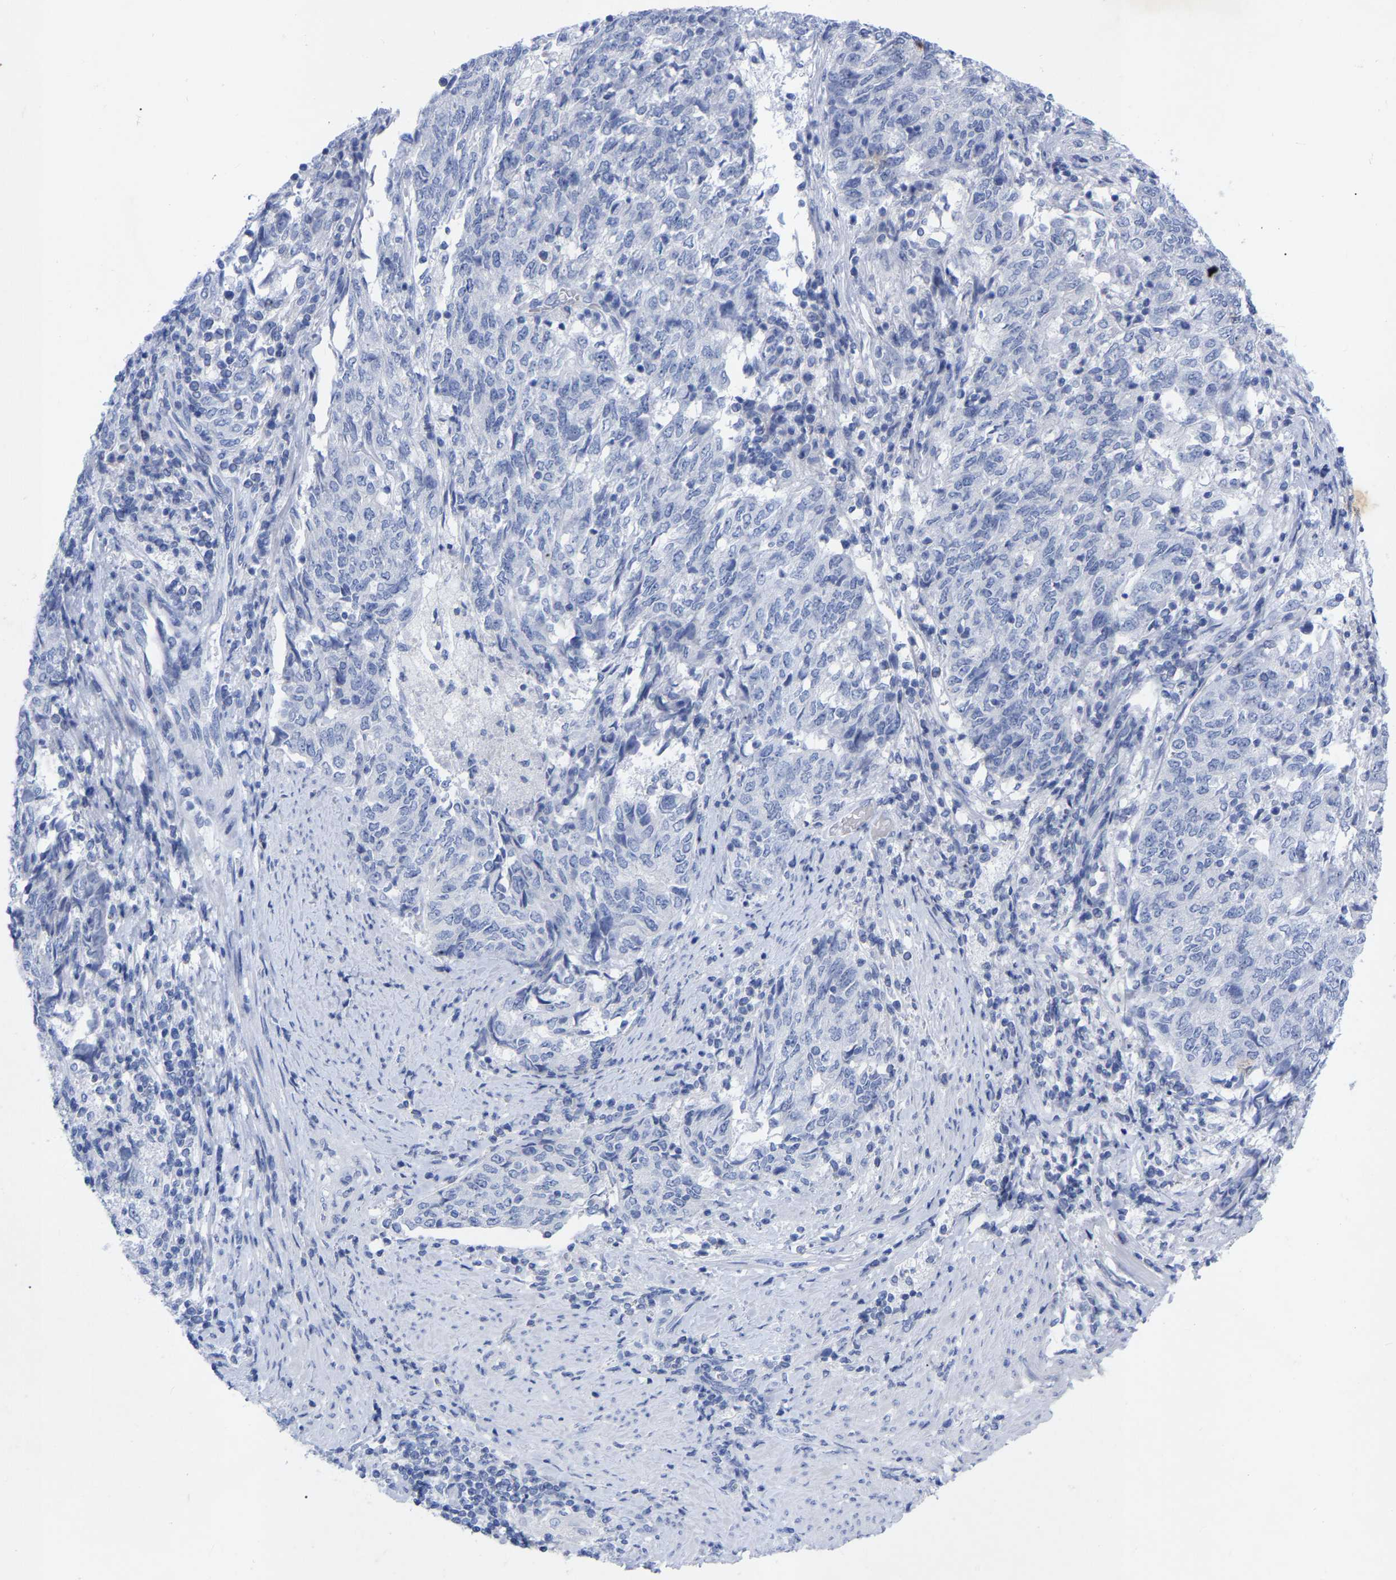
{"staining": {"intensity": "negative", "quantity": "none", "location": "none"}, "tissue": "endometrial cancer", "cell_type": "Tumor cells", "image_type": "cancer", "snomed": [{"axis": "morphology", "description": "Adenocarcinoma, NOS"}, {"axis": "topography", "description": "Endometrium"}], "caption": "This is a histopathology image of IHC staining of endometrial cancer (adenocarcinoma), which shows no staining in tumor cells.", "gene": "ZNF629", "patient": {"sex": "female", "age": 80}}